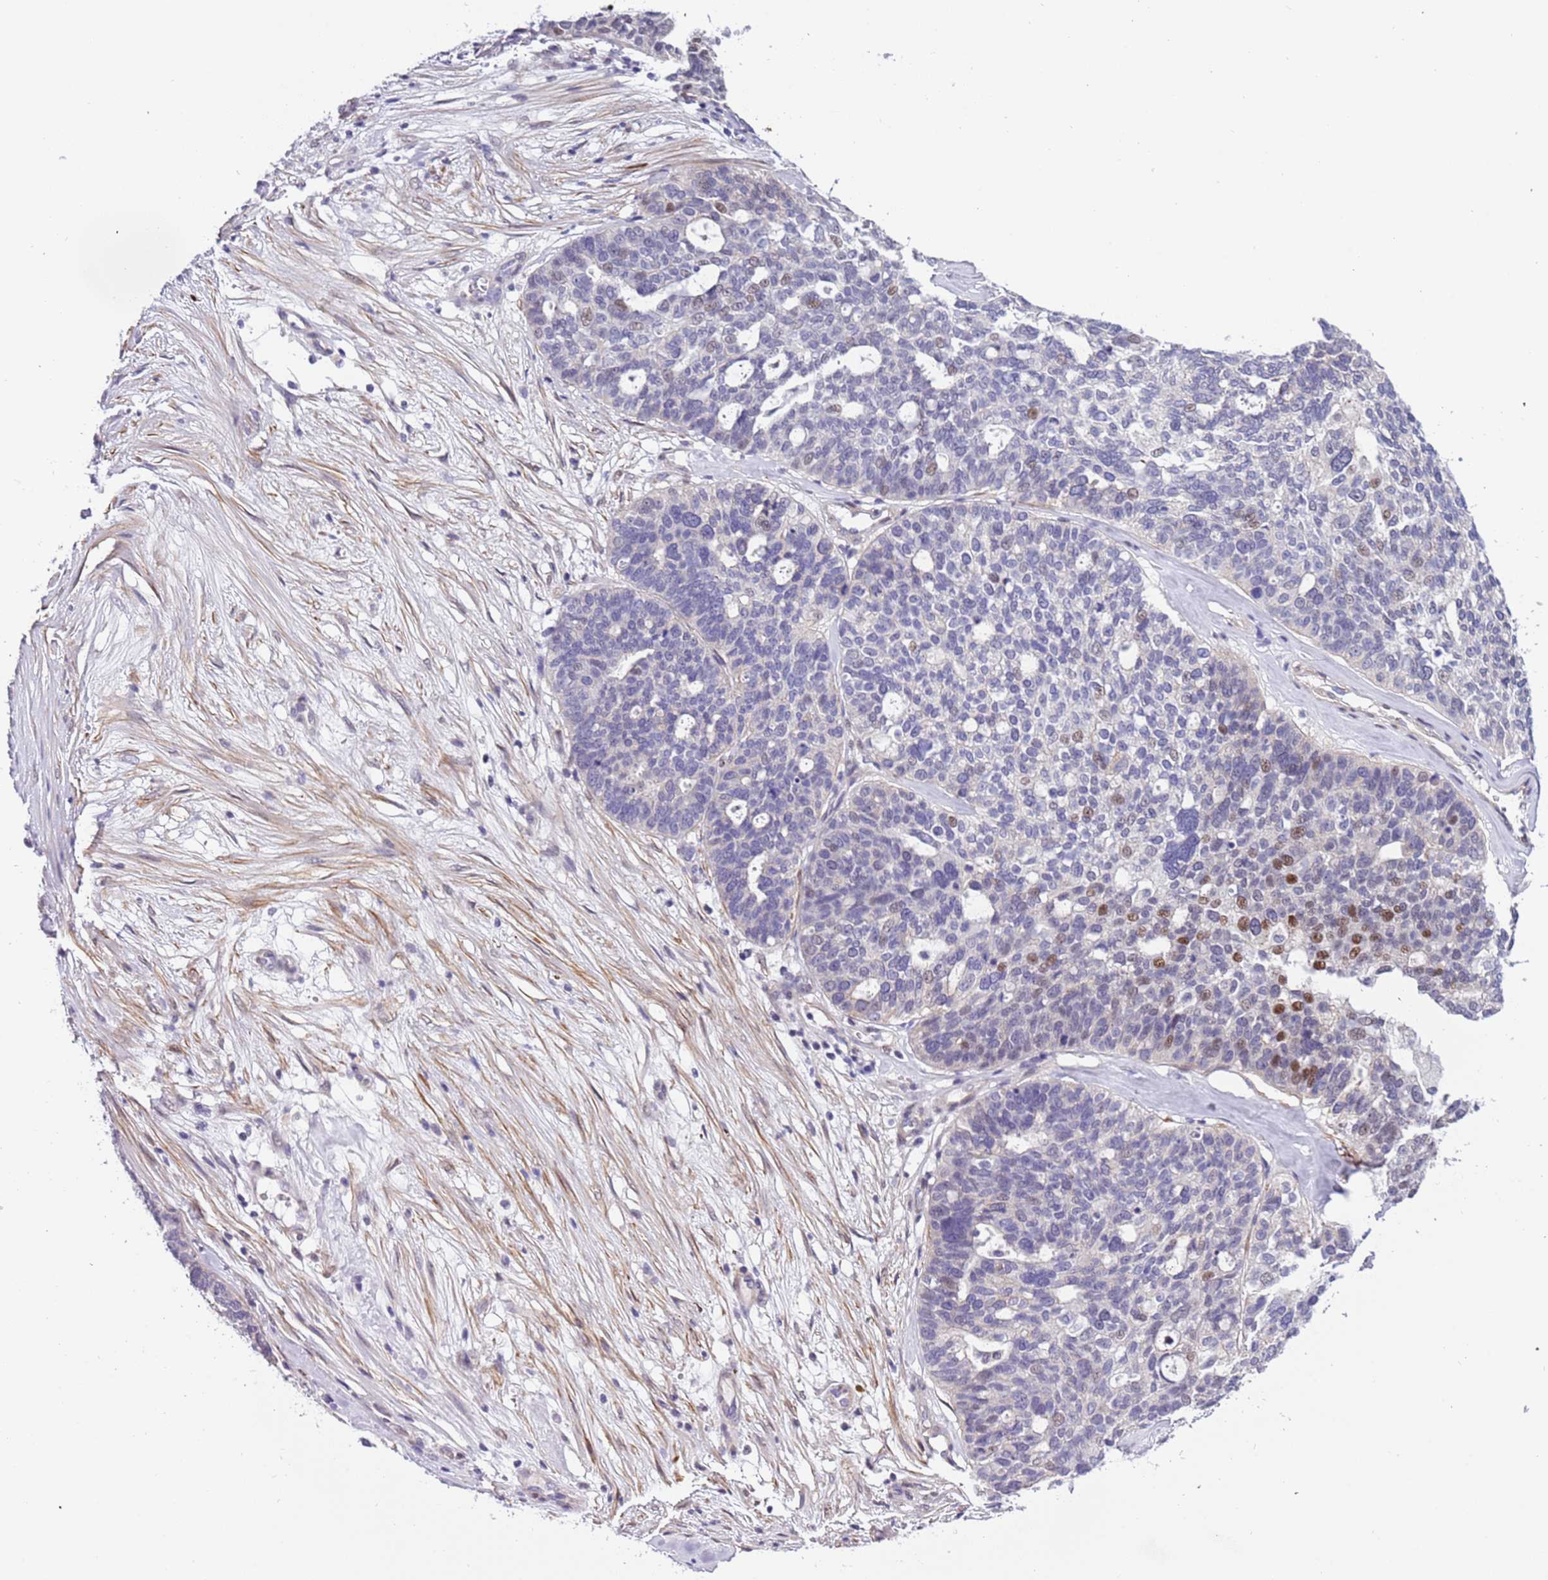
{"staining": {"intensity": "negative", "quantity": "none", "location": "none"}, "tissue": "ovarian cancer", "cell_type": "Tumor cells", "image_type": "cancer", "snomed": [{"axis": "morphology", "description": "Cystadenocarcinoma, serous, NOS"}, {"axis": "topography", "description": "Ovary"}], "caption": "An image of human serous cystadenocarcinoma (ovarian) is negative for staining in tumor cells.", "gene": "PLEKHH1", "patient": {"sex": "female", "age": 59}}